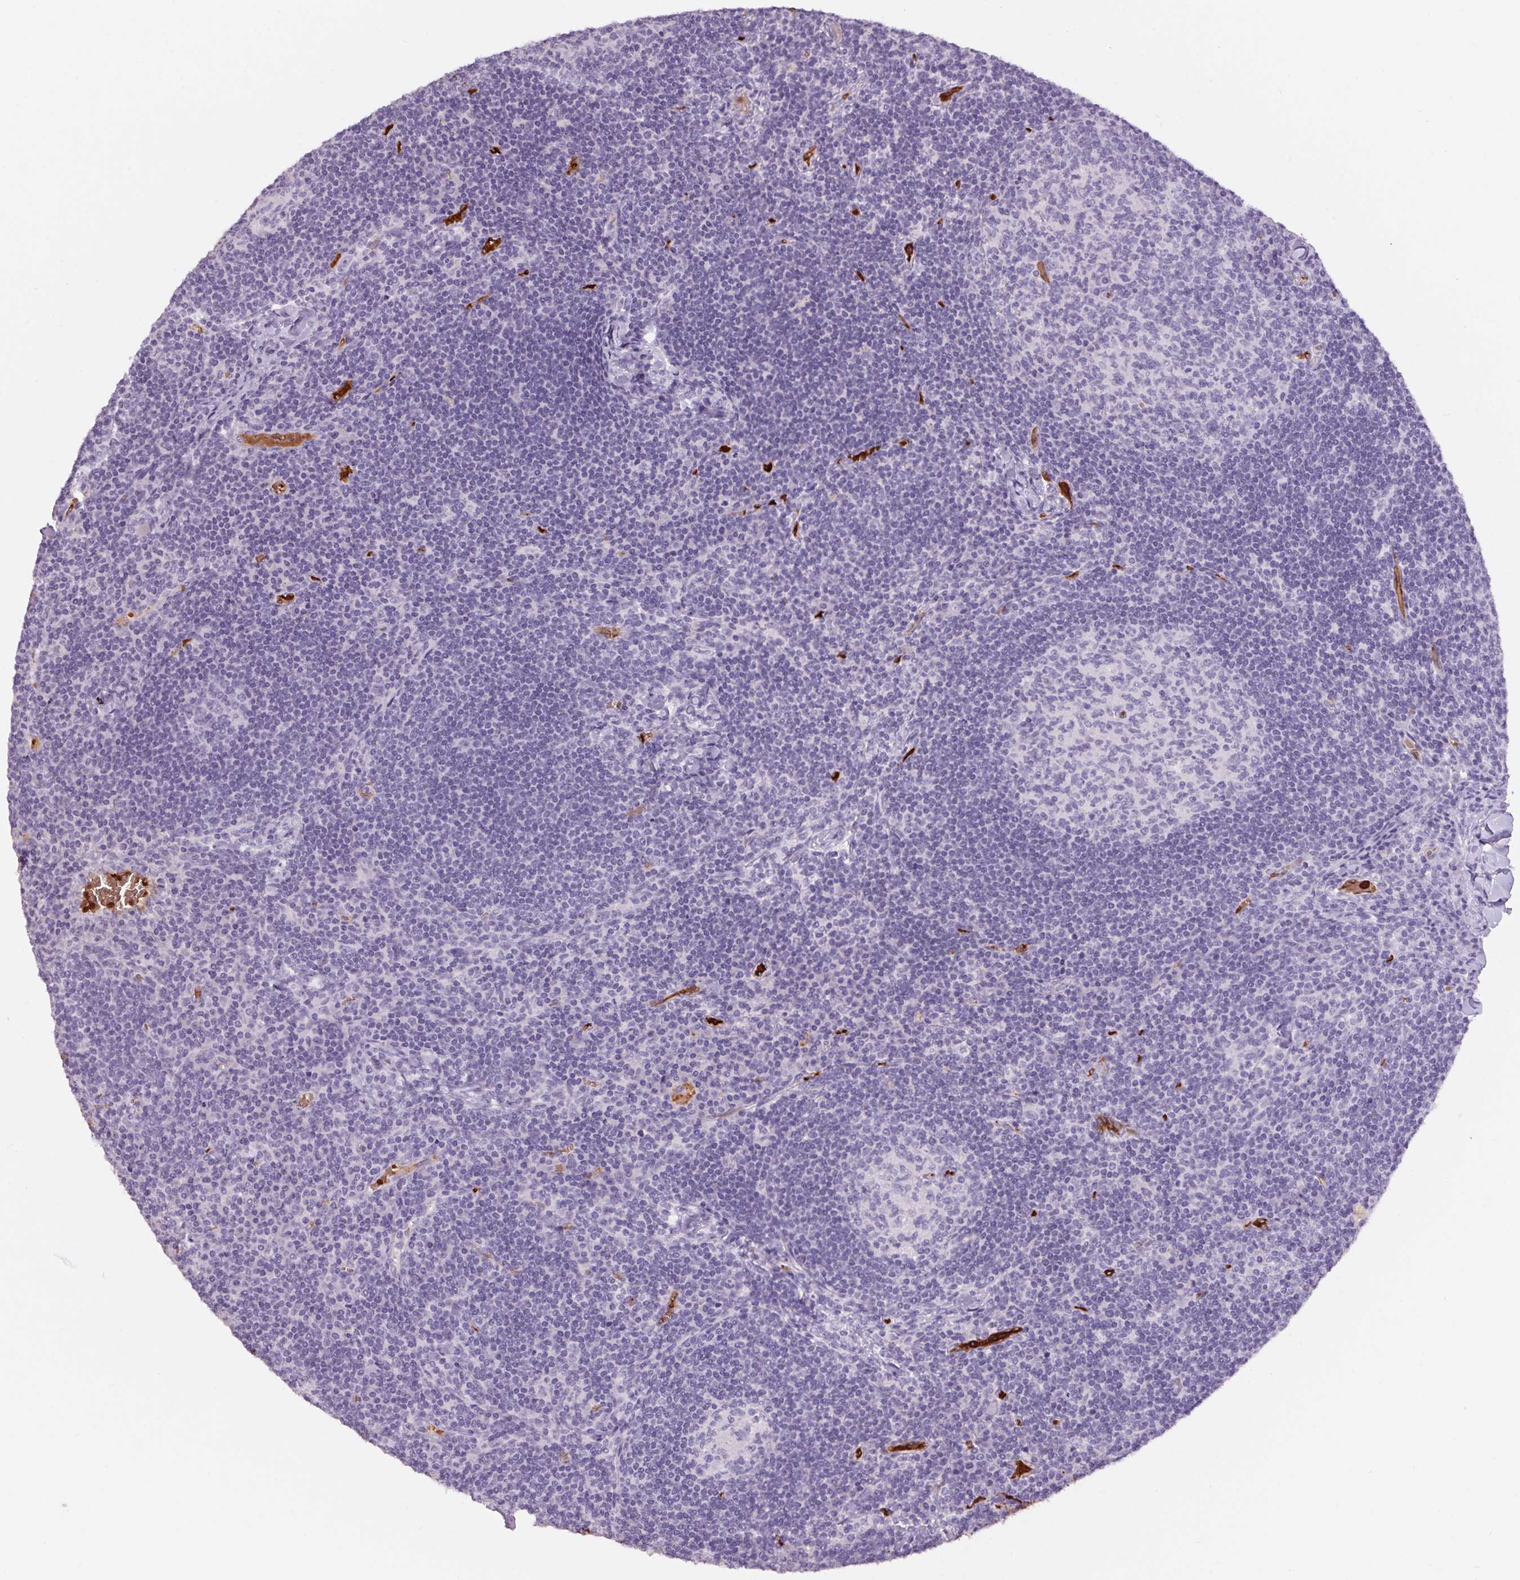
{"staining": {"intensity": "negative", "quantity": "none", "location": "none"}, "tissue": "lymph node", "cell_type": "Germinal center cells", "image_type": "normal", "snomed": [{"axis": "morphology", "description": "Normal tissue, NOS"}, {"axis": "topography", "description": "Lymph node"}], "caption": "There is no significant positivity in germinal center cells of lymph node.", "gene": "HBQ1", "patient": {"sex": "male", "age": 67}}